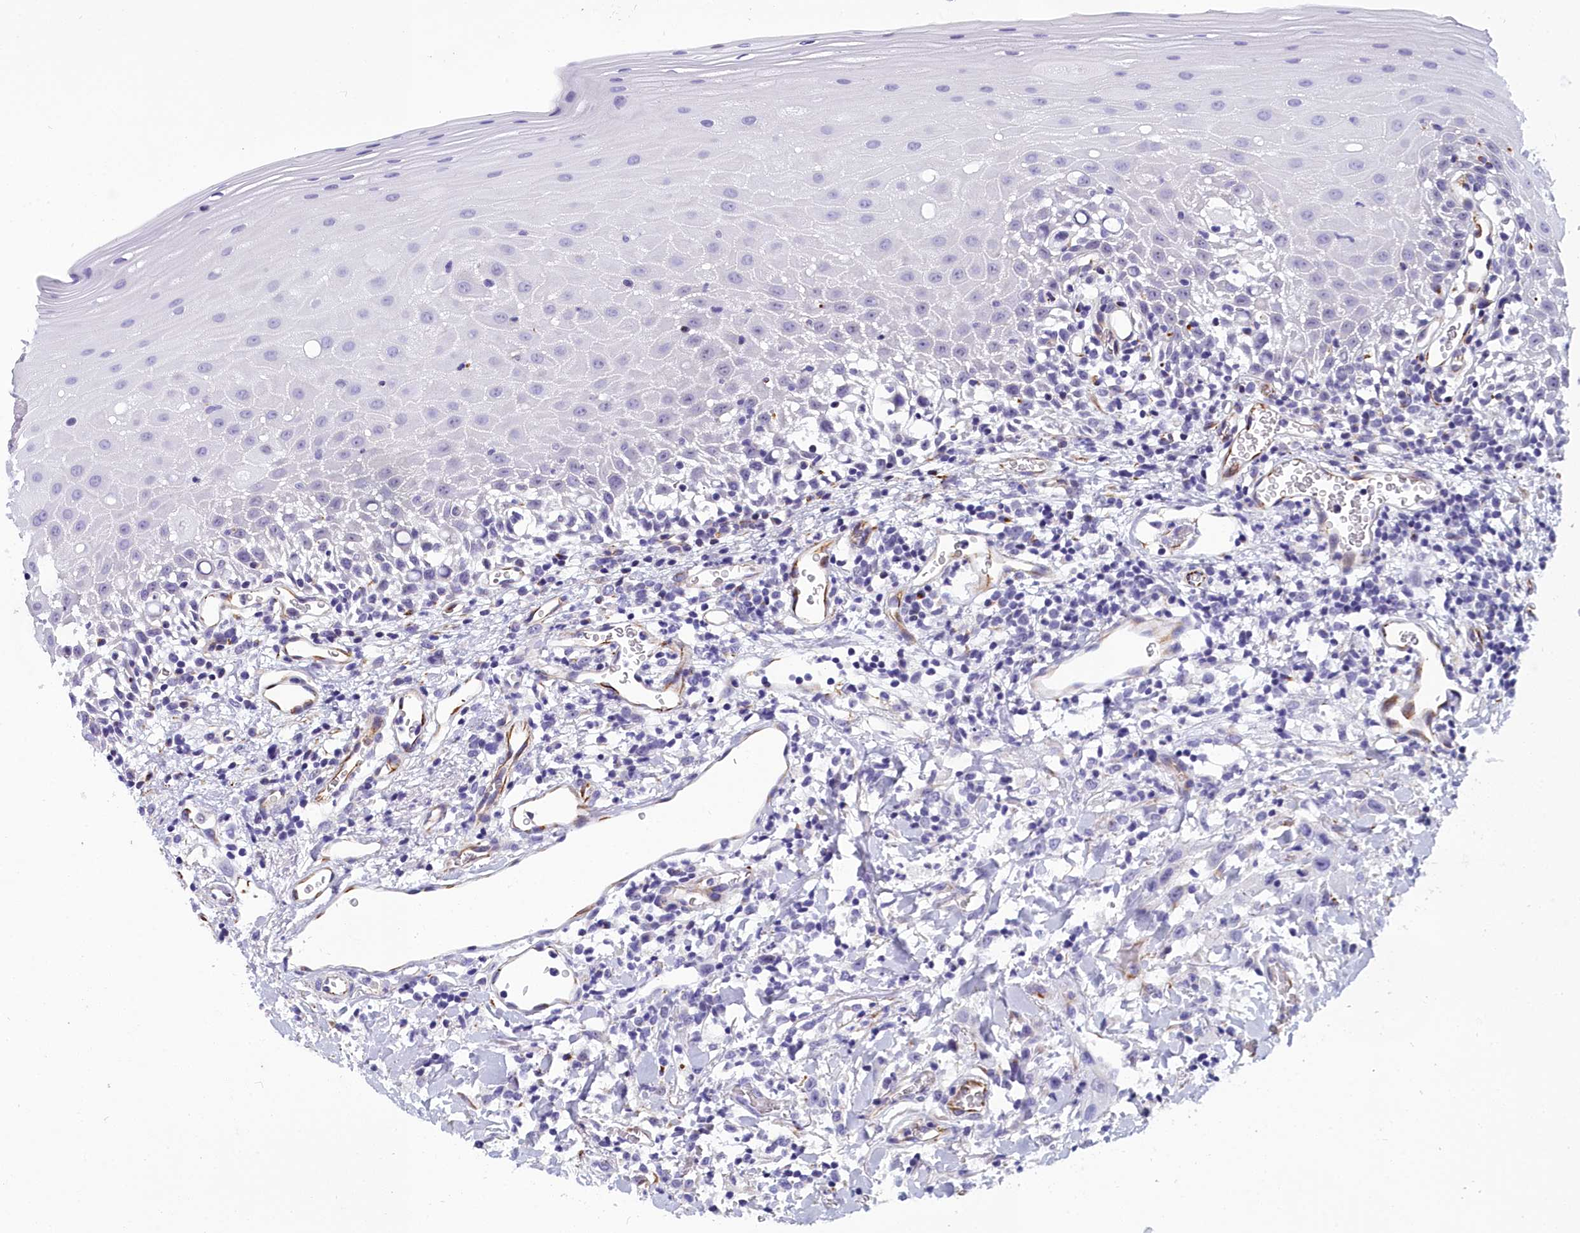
{"staining": {"intensity": "negative", "quantity": "none", "location": "none"}, "tissue": "oral mucosa", "cell_type": "Squamous epithelial cells", "image_type": "normal", "snomed": [{"axis": "morphology", "description": "Normal tissue, NOS"}, {"axis": "topography", "description": "Oral tissue"}], "caption": "The photomicrograph exhibits no significant positivity in squamous epithelial cells of oral mucosa.", "gene": "TIMM22", "patient": {"sex": "female", "age": 70}}